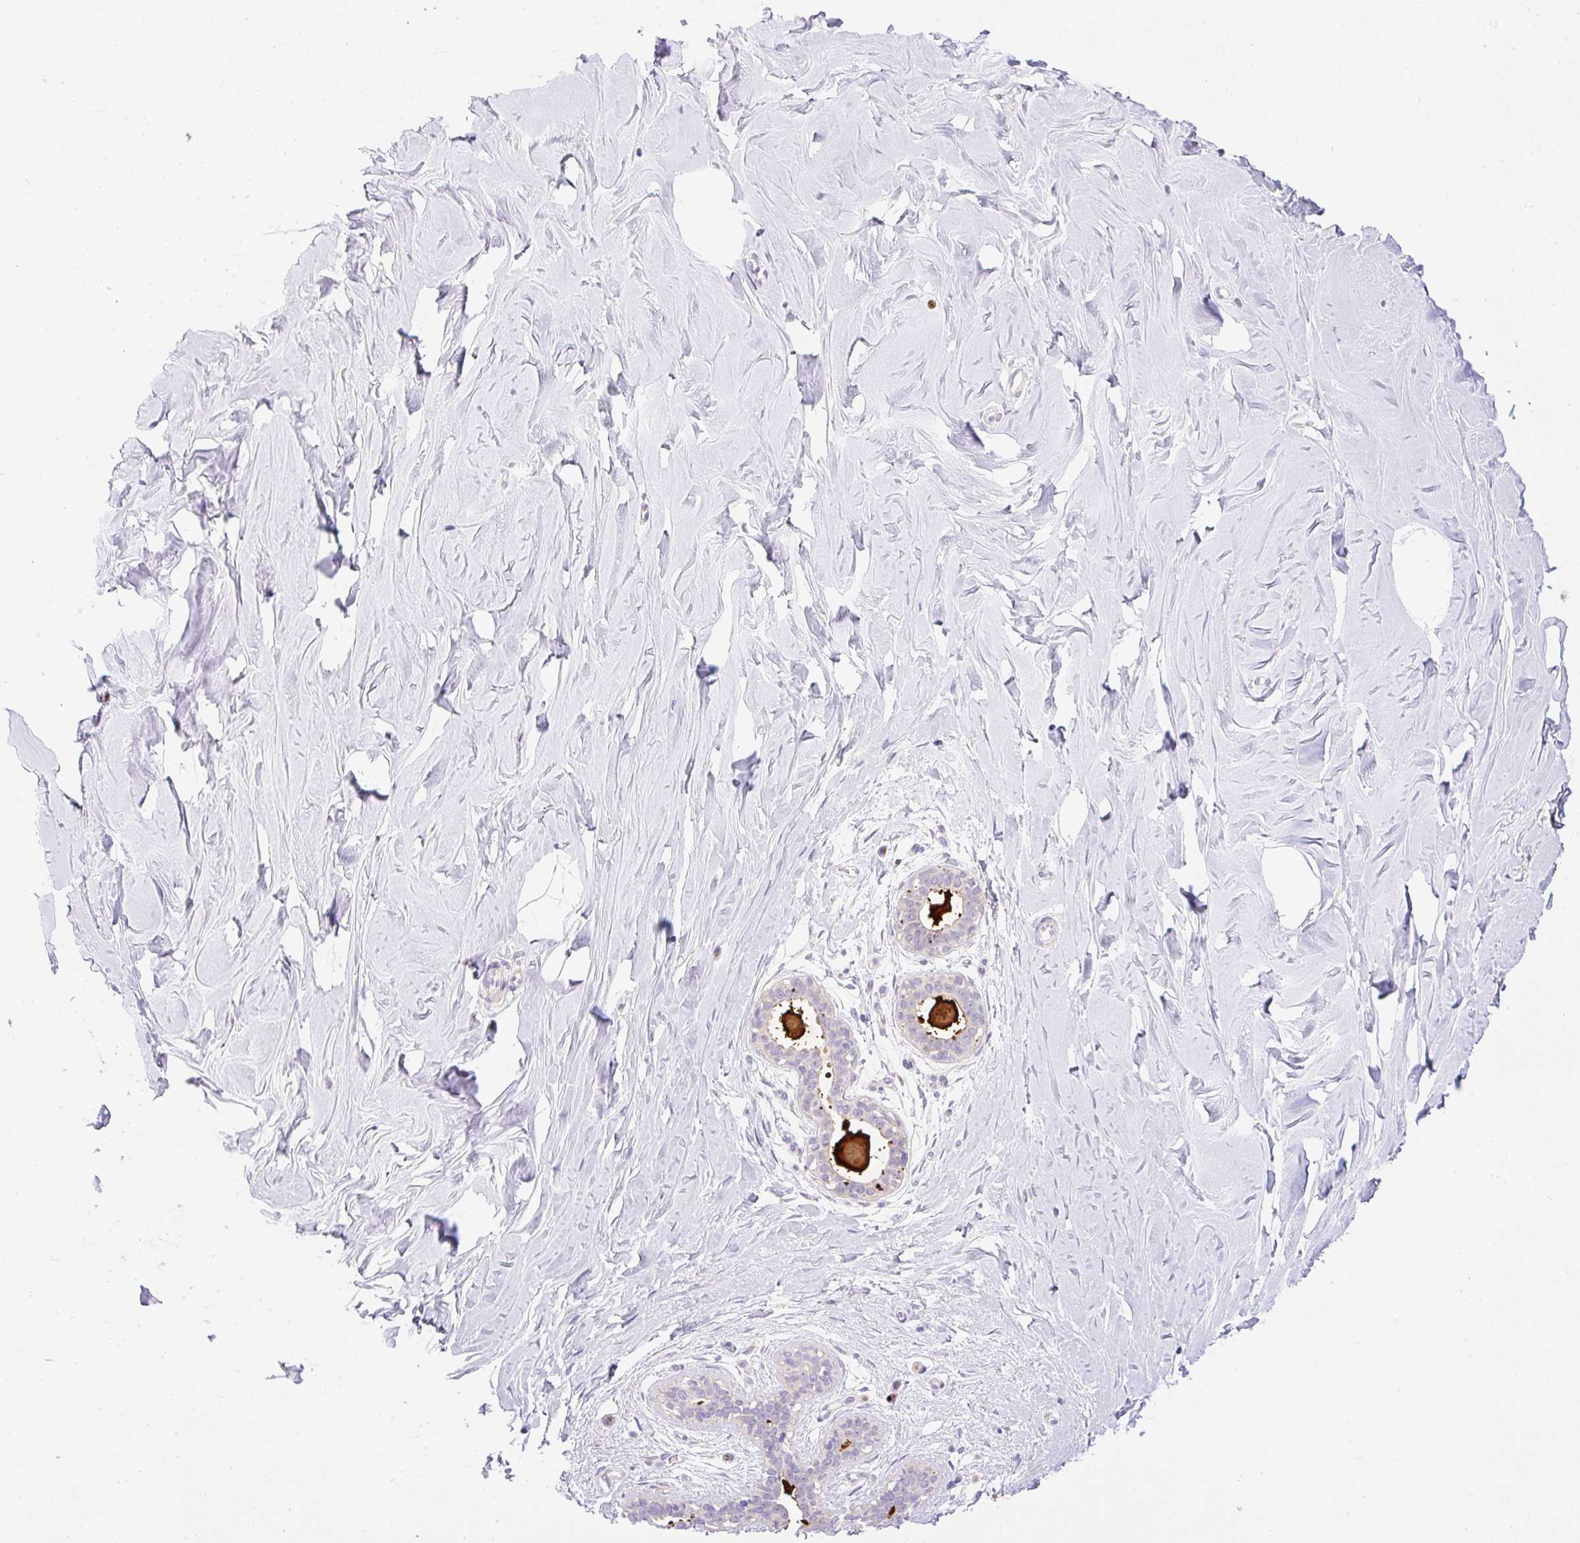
{"staining": {"intensity": "negative", "quantity": "none", "location": "none"}, "tissue": "breast", "cell_type": "Adipocytes", "image_type": "normal", "snomed": [{"axis": "morphology", "description": "Normal tissue, NOS"}, {"axis": "topography", "description": "Breast"}], "caption": "Adipocytes show no significant protein staining in unremarkable breast. (IHC, brightfield microscopy, high magnification).", "gene": "CFAP47", "patient": {"sex": "female", "age": 27}}